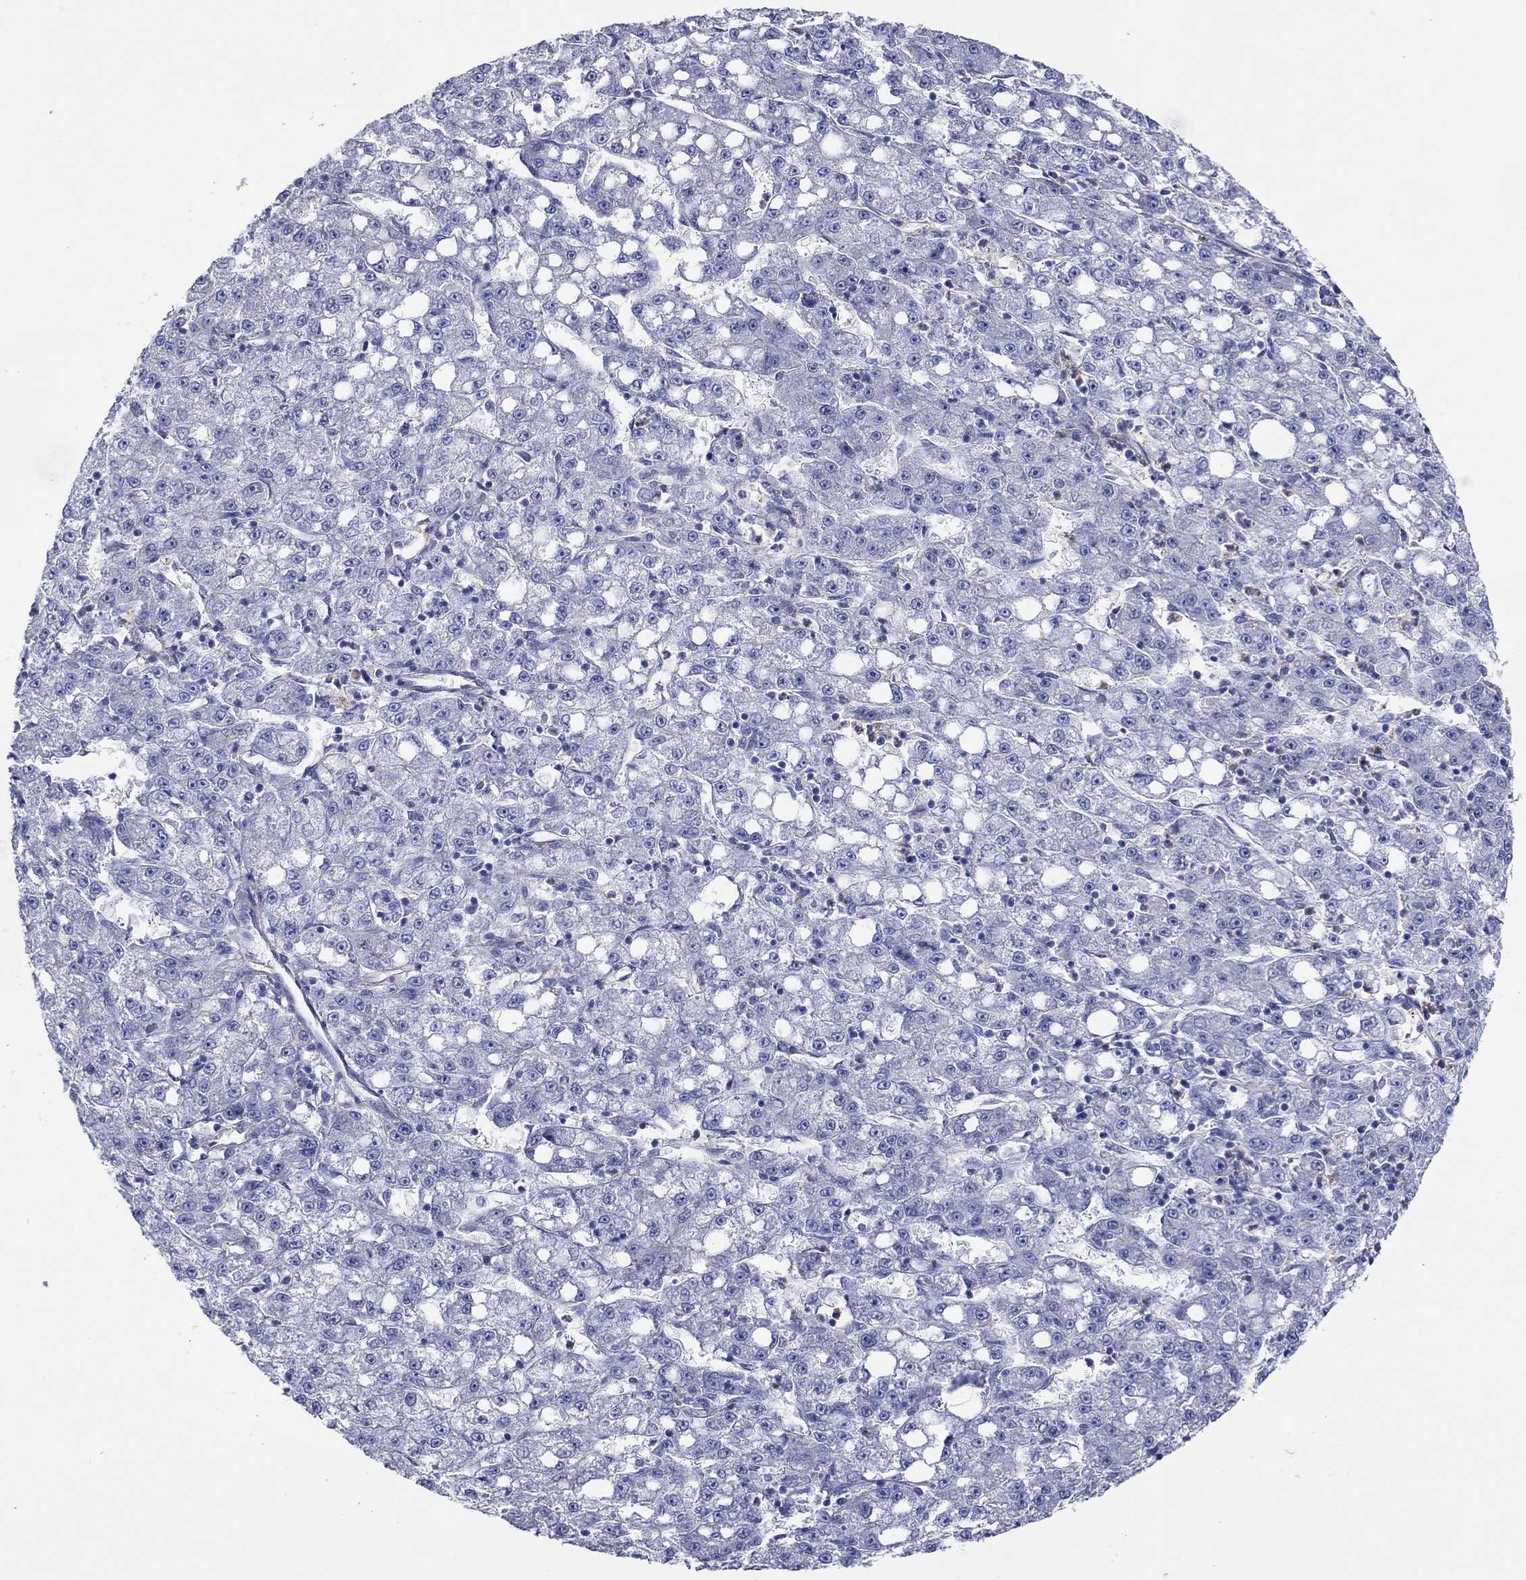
{"staining": {"intensity": "negative", "quantity": "none", "location": "none"}, "tissue": "liver cancer", "cell_type": "Tumor cells", "image_type": "cancer", "snomed": [{"axis": "morphology", "description": "Carcinoma, Hepatocellular, NOS"}, {"axis": "topography", "description": "Liver"}], "caption": "An image of liver cancer (hepatocellular carcinoma) stained for a protein shows no brown staining in tumor cells.", "gene": "TPRN", "patient": {"sex": "female", "age": 65}}